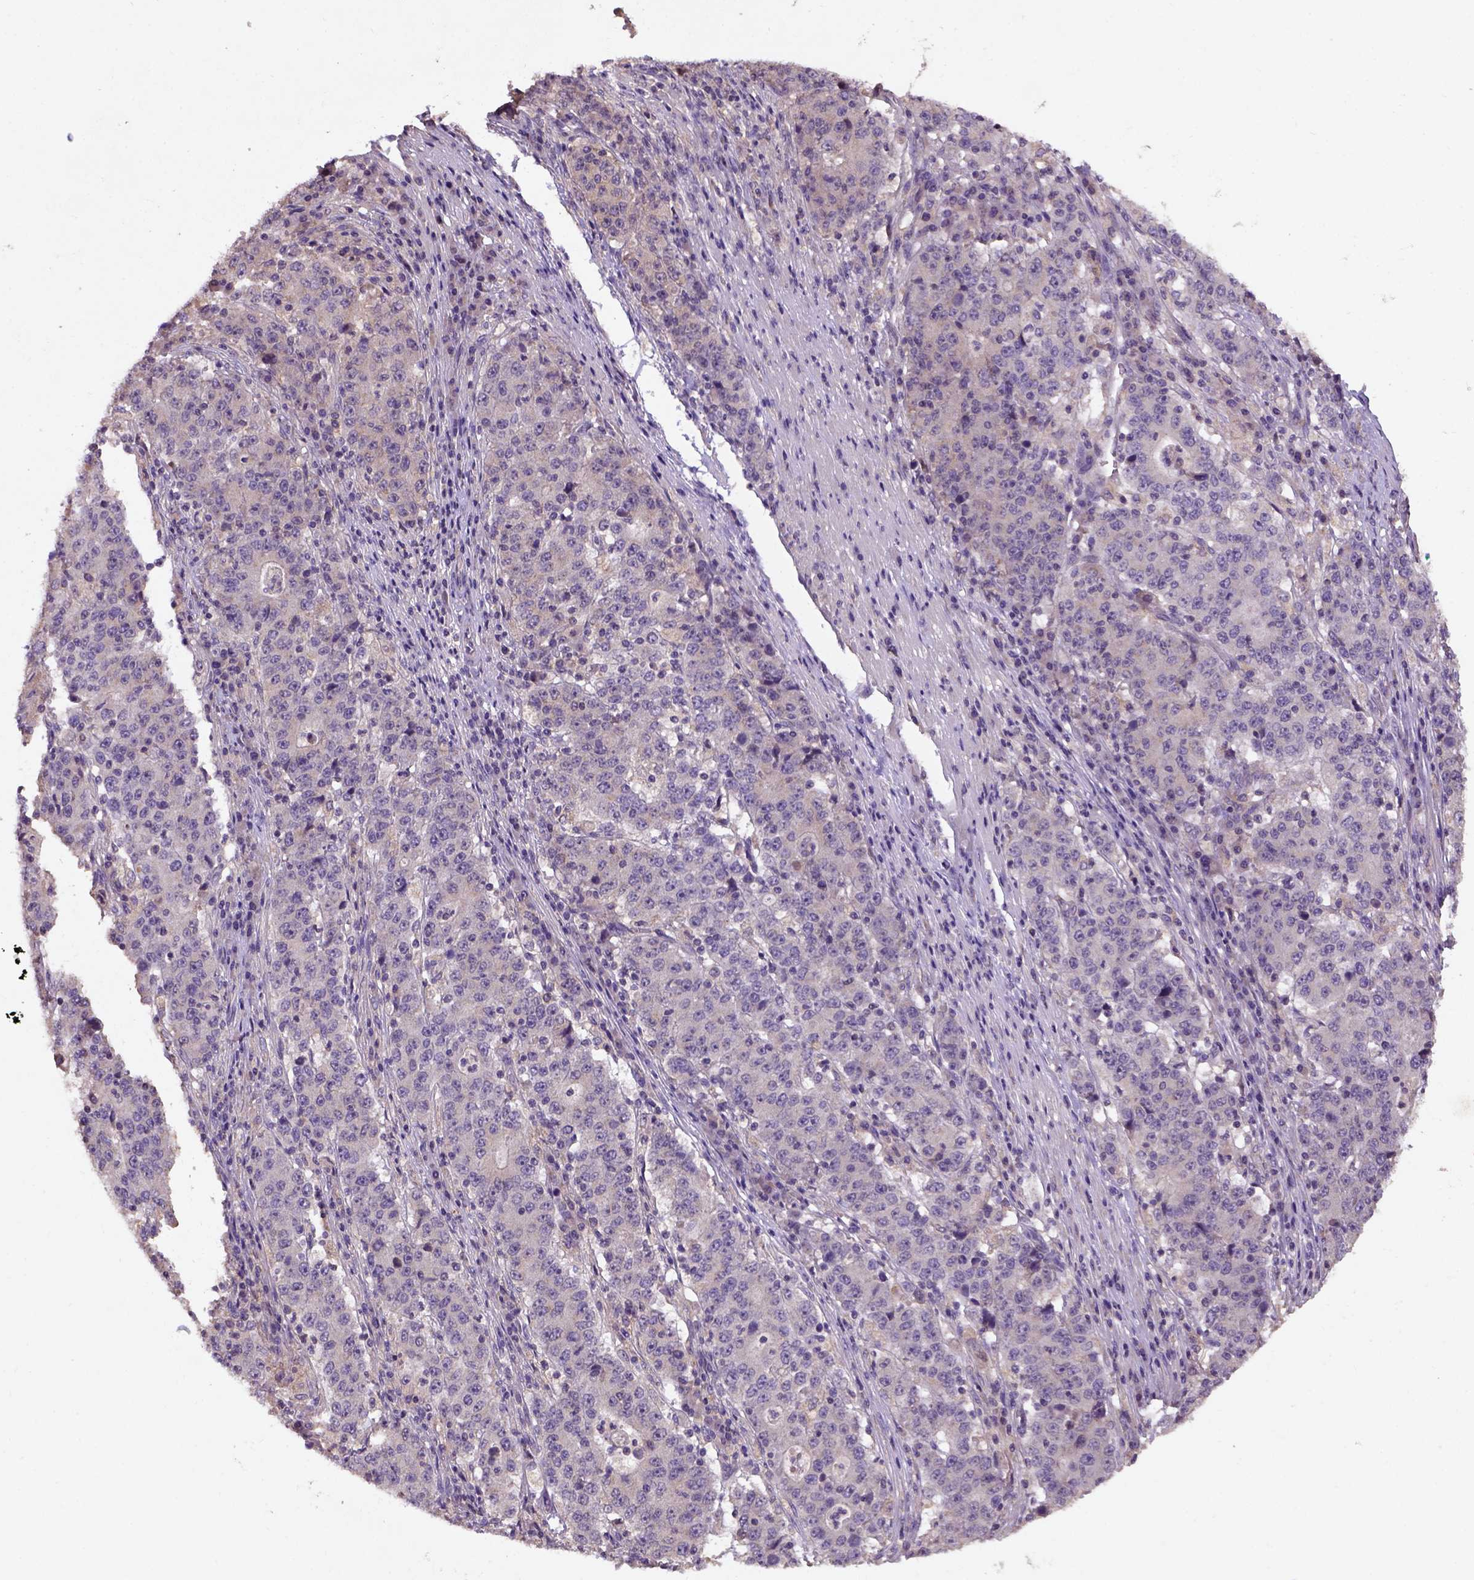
{"staining": {"intensity": "weak", "quantity": "25%-75%", "location": "cytoplasmic/membranous"}, "tissue": "stomach cancer", "cell_type": "Tumor cells", "image_type": "cancer", "snomed": [{"axis": "morphology", "description": "Adenocarcinoma, NOS"}, {"axis": "topography", "description": "Stomach"}], "caption": "Stomach adenocarcinoma stained with a brown dye reveals weak cytoplasmic/membranous positive expression in about 25%-75% of tumor cells.", "gene": "KBTBD8", "patient": {"sex": "male", "age": 59}}